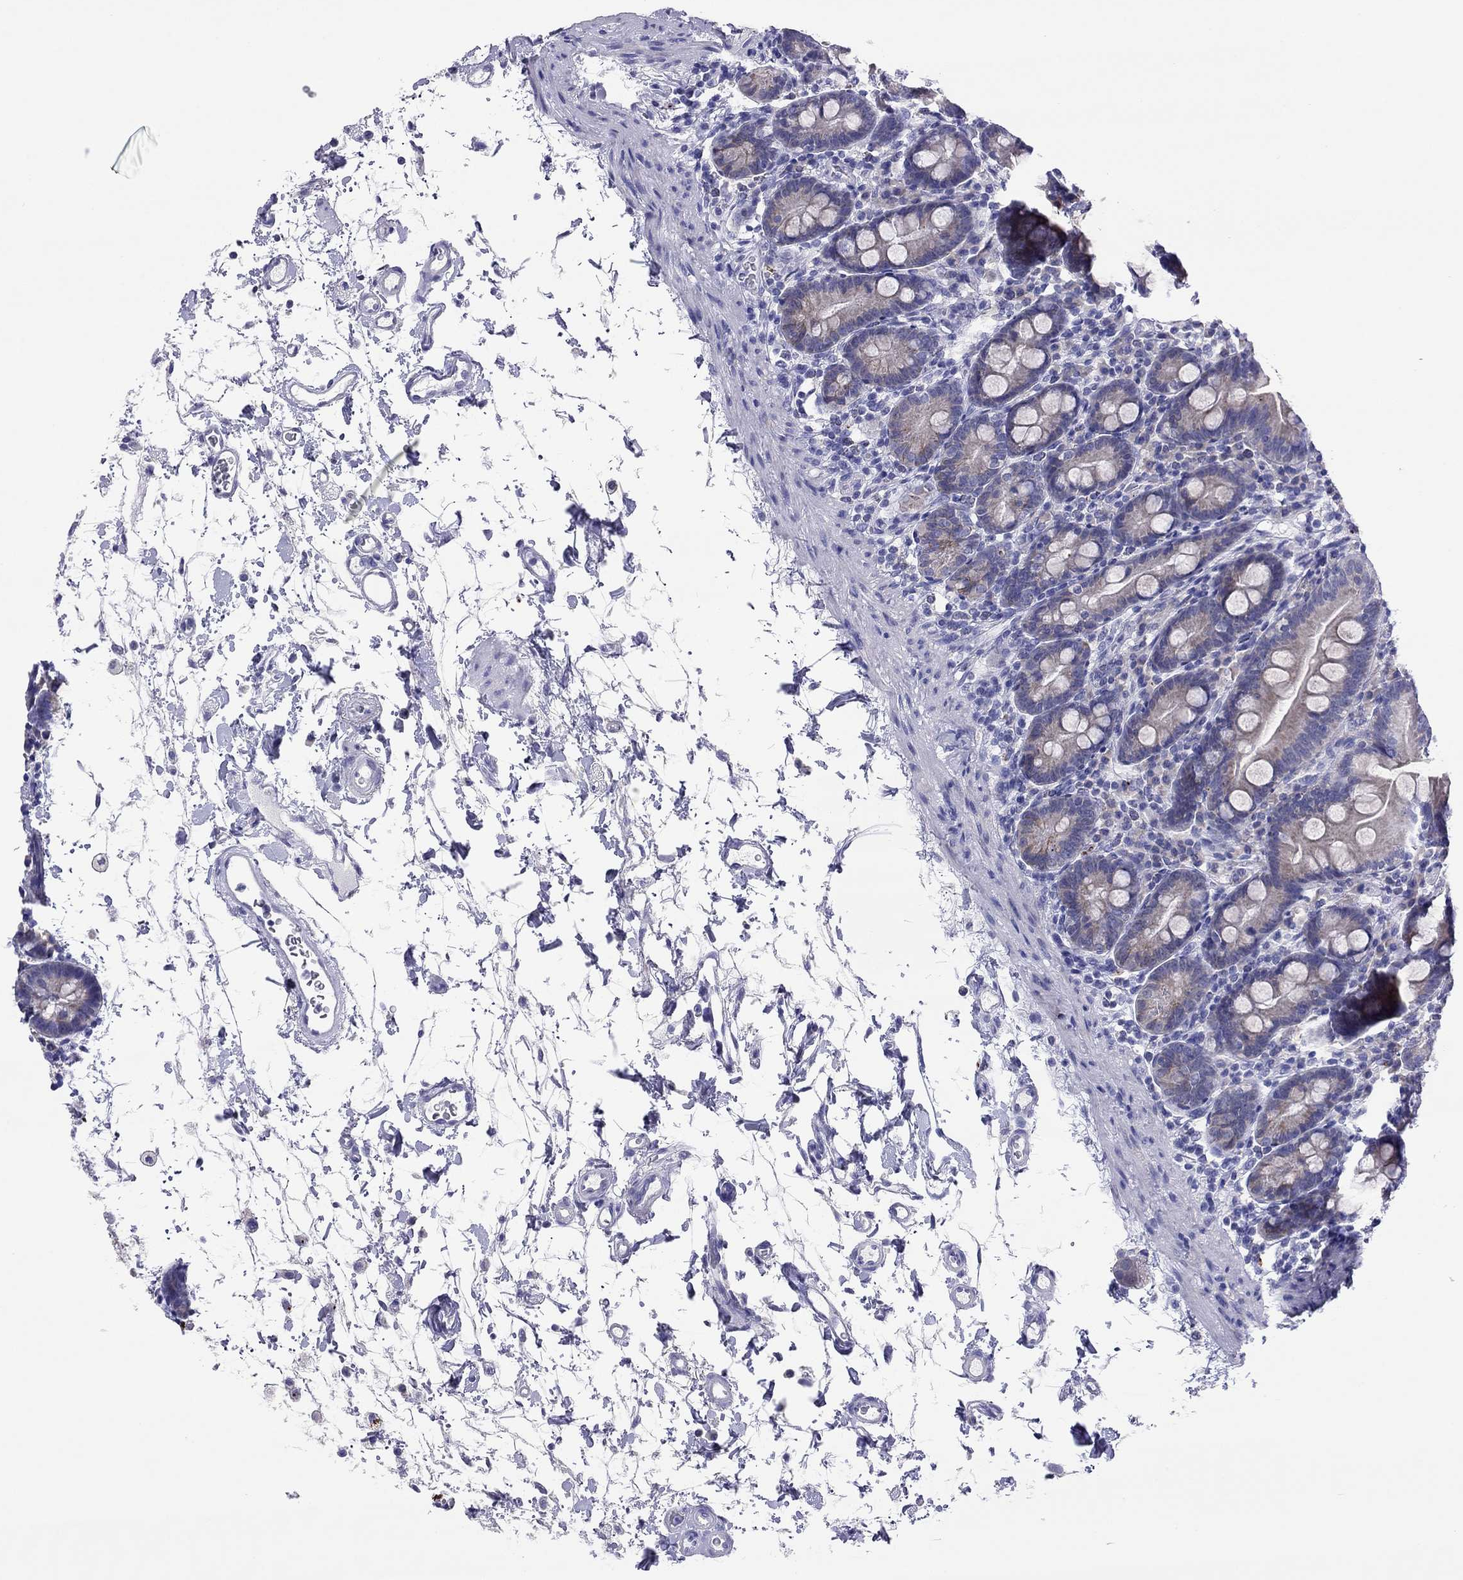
{"staining": {"intensity": "negative", "quantity": "none", "location": "none"}, "tissue": "small intestine", "cell_type": "Glandular cells", "image_type": "normal", "snomed": [{"axis": "morphology", "description": "Normal tissue, NOS"}, {"axis": "topography", "description": "Small intestine"}], "caption": "High power microscopy histopathology image of an IHC histopathology image of normal small intestine, revealing no significant positivity in glandular cells.", "gene": "COL9A1", "patient": {"sex": "female", "age": 44}}